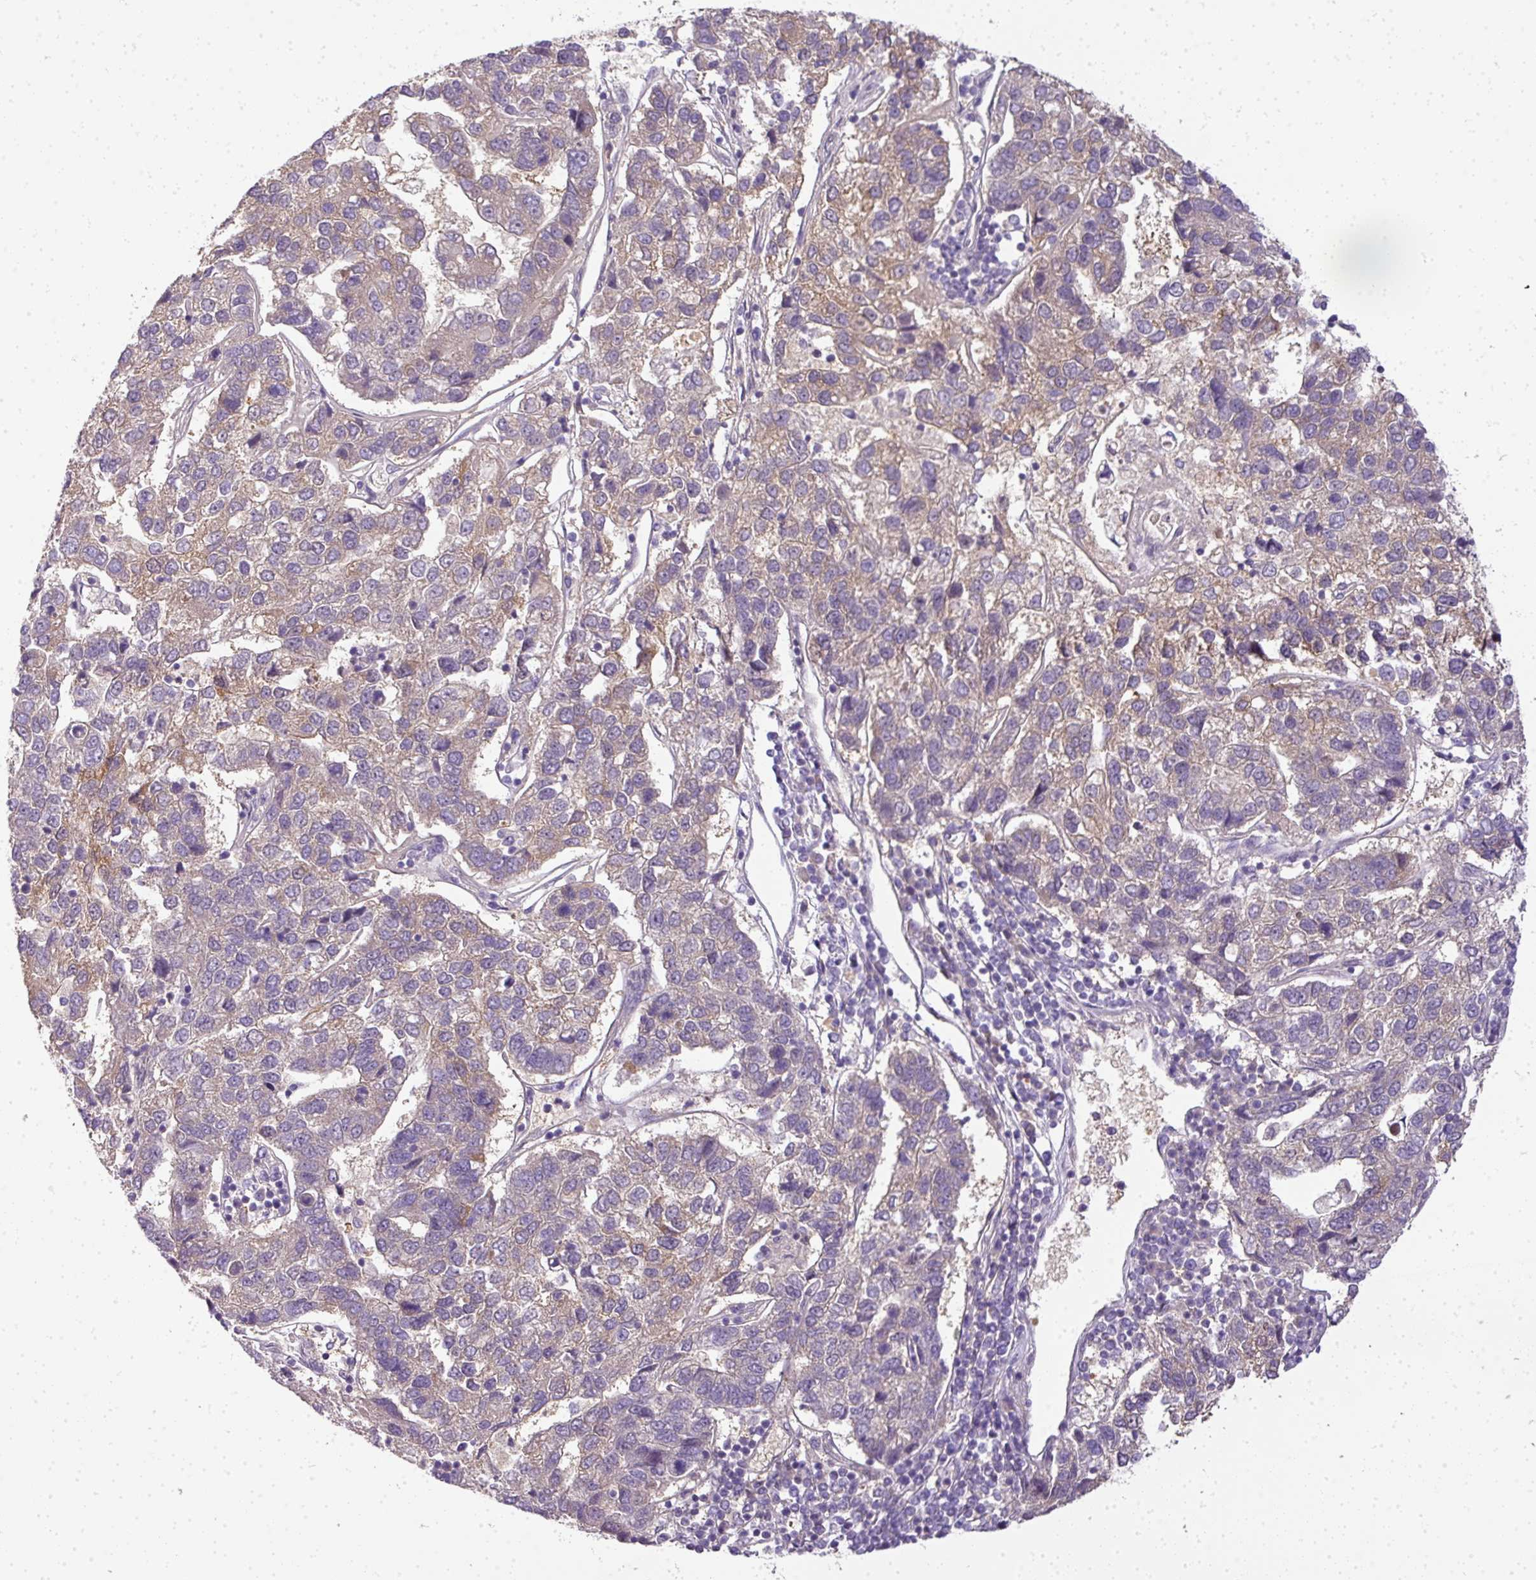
{"staining": {"intensity": "weak", "quantity": "<25%", "location": "cytoplasmic/membranous"}, "tissue": "pancreatic cancer", "cell_type": "Tumor cells", "image_type": "cancer", "snomed": [{"axis": "morphology", "description": "Adenocarcinoma, NOS"}, {"axis": "topography", "description": "Pancreas"}], "caption": "This is an immunohistochemistry (IHC) image of human pancreatic cancer. There is no staining in tumor cells.", "gene": "ADH5", "patient": {"sex": "female", "age": 61}}